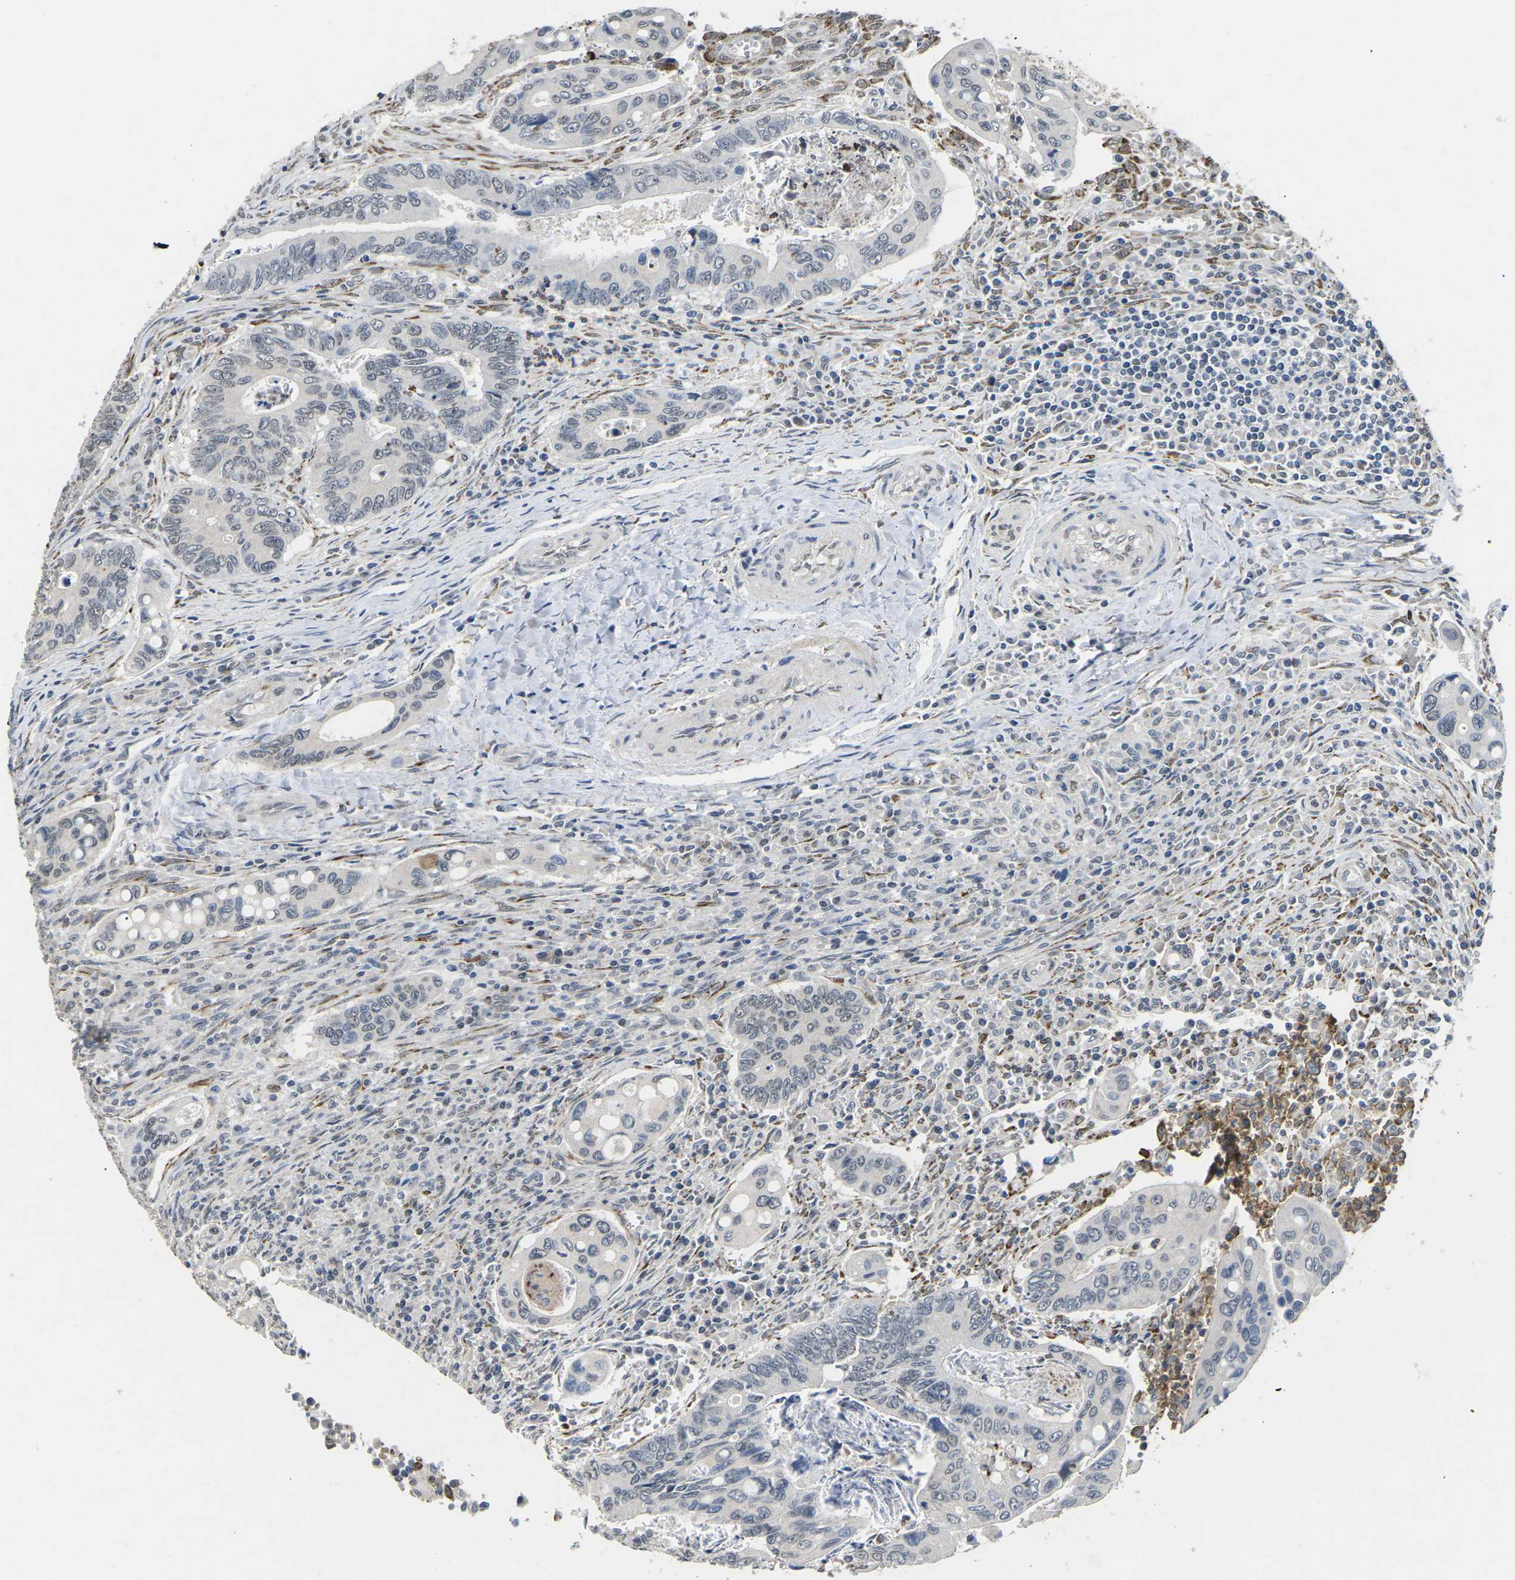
{"staining": {"intensity": "moderate", "quantity": "<25%", "location": "cytoplasmic/membranous,nuclear"}, "tissue": "colorectal cancer", "cell_type": "Tumor cells", "image_type": "cancer", "snomed": [{"axis": "morphology", "description": "Inflammation, NOS"}, {"axis": "morphology", "description": "Adenocarcinoma, NOS"}, {"axis": "topography", "description": "Colon"}], "caption": "Immunohistochemistry photomicrograph of adenocarcinoma (colorectal) stained for a protein (brown), which shows low levels of moderate cytoplasmic/membranous and nuclear staining in about <25% of tumor cells.", "gene": "SCNN1B", "patient": {"sex": "male", "age": 72}}